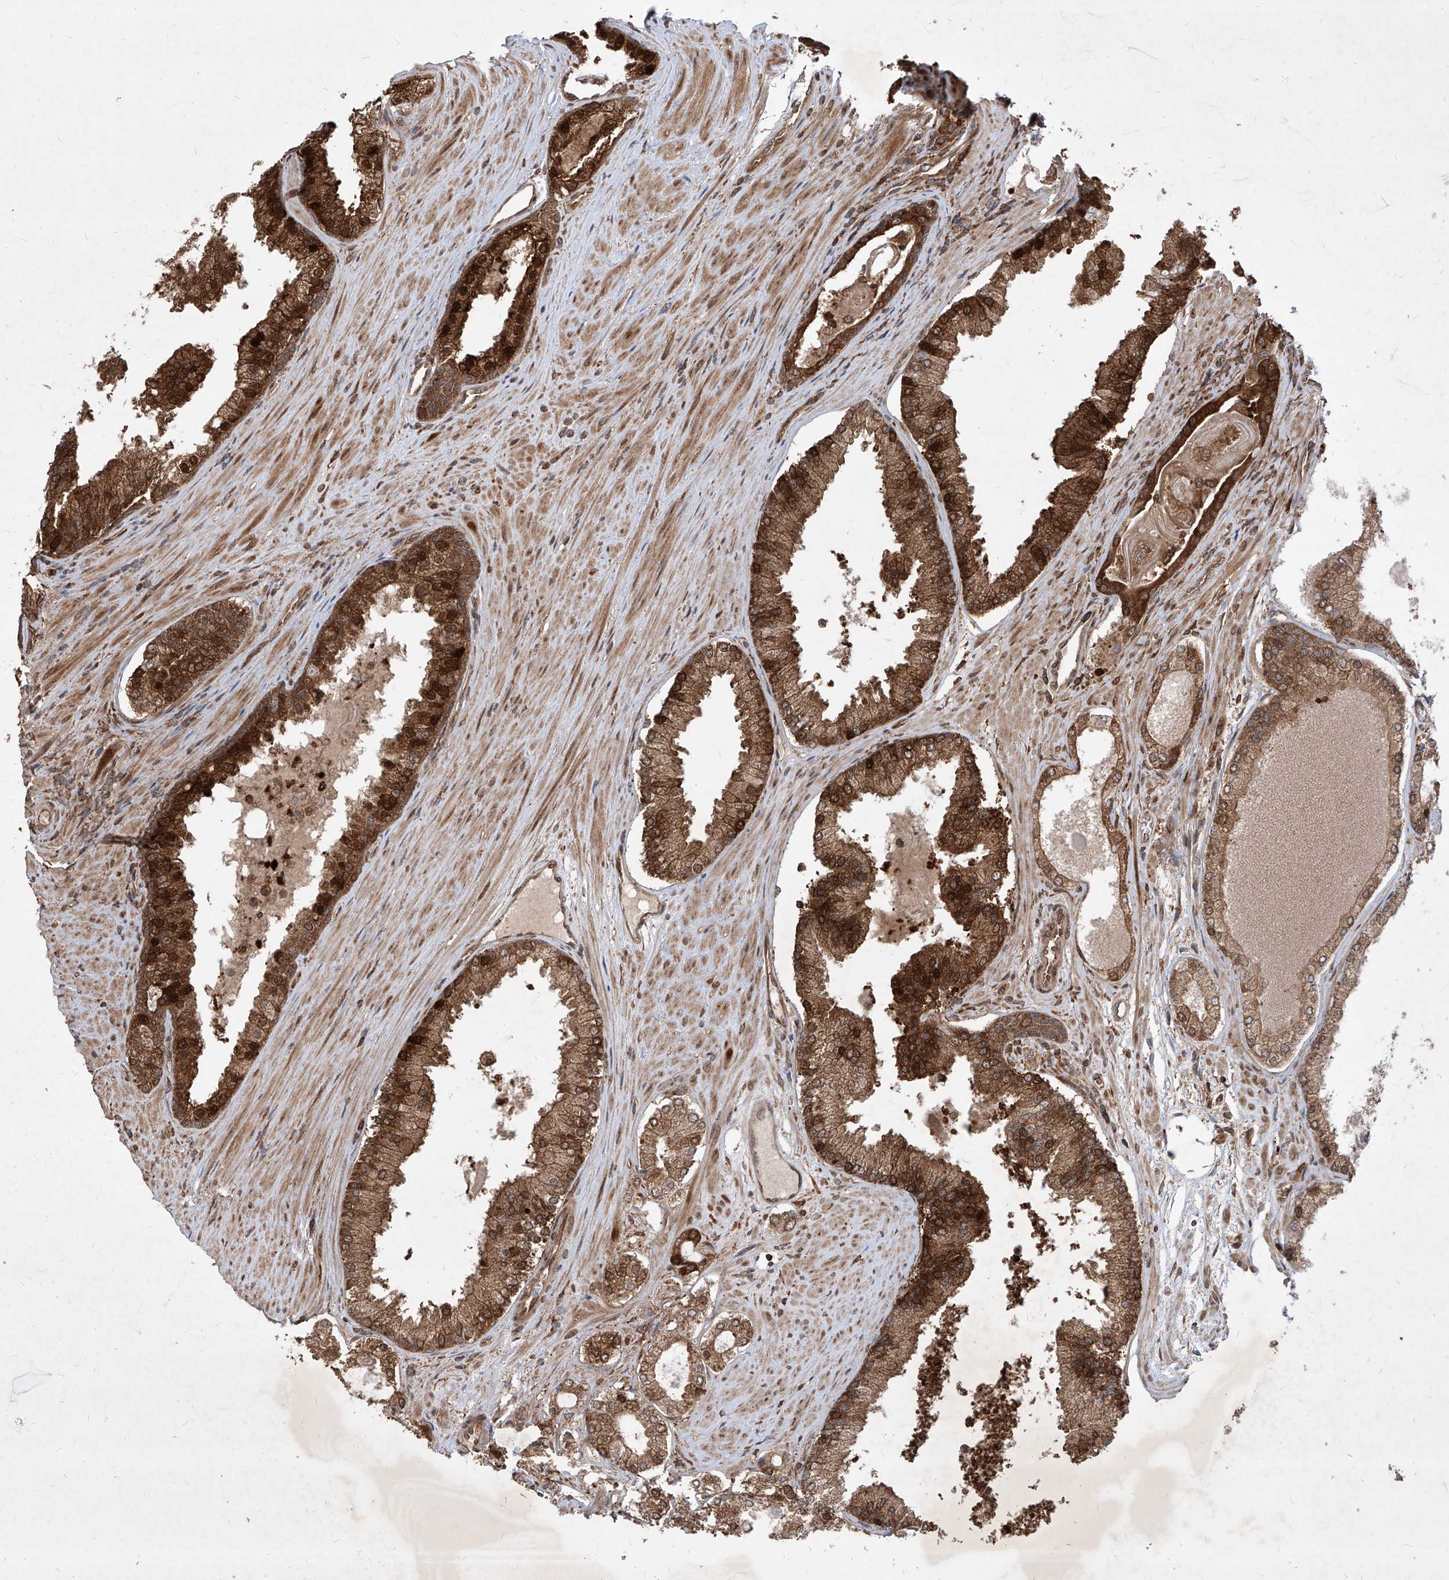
{"staining": {"intensity": "strong", "quantity": ">75%", "location": "cytoplasmic/membranous,nuclear"}, "tissue": "prostate cancer", "cell_type": "Tumor cells", "image_type": "cancer", "snomed": [{"axis": "morphology", "description": "Adenocarcinoma, High grade"}, {"axis": "topography", "description": "Prostate"}], "caption": "The histopathology image displays a brown stain indicating the presence of a protein in the cytoplasmic/membranous and nuclear of tumor cells in prostate cancer. The protein is shown in brown color, while the nuclei are stained blue.", "gene": "MAGED2", "patient": {"sex": "male", "age": 60}}